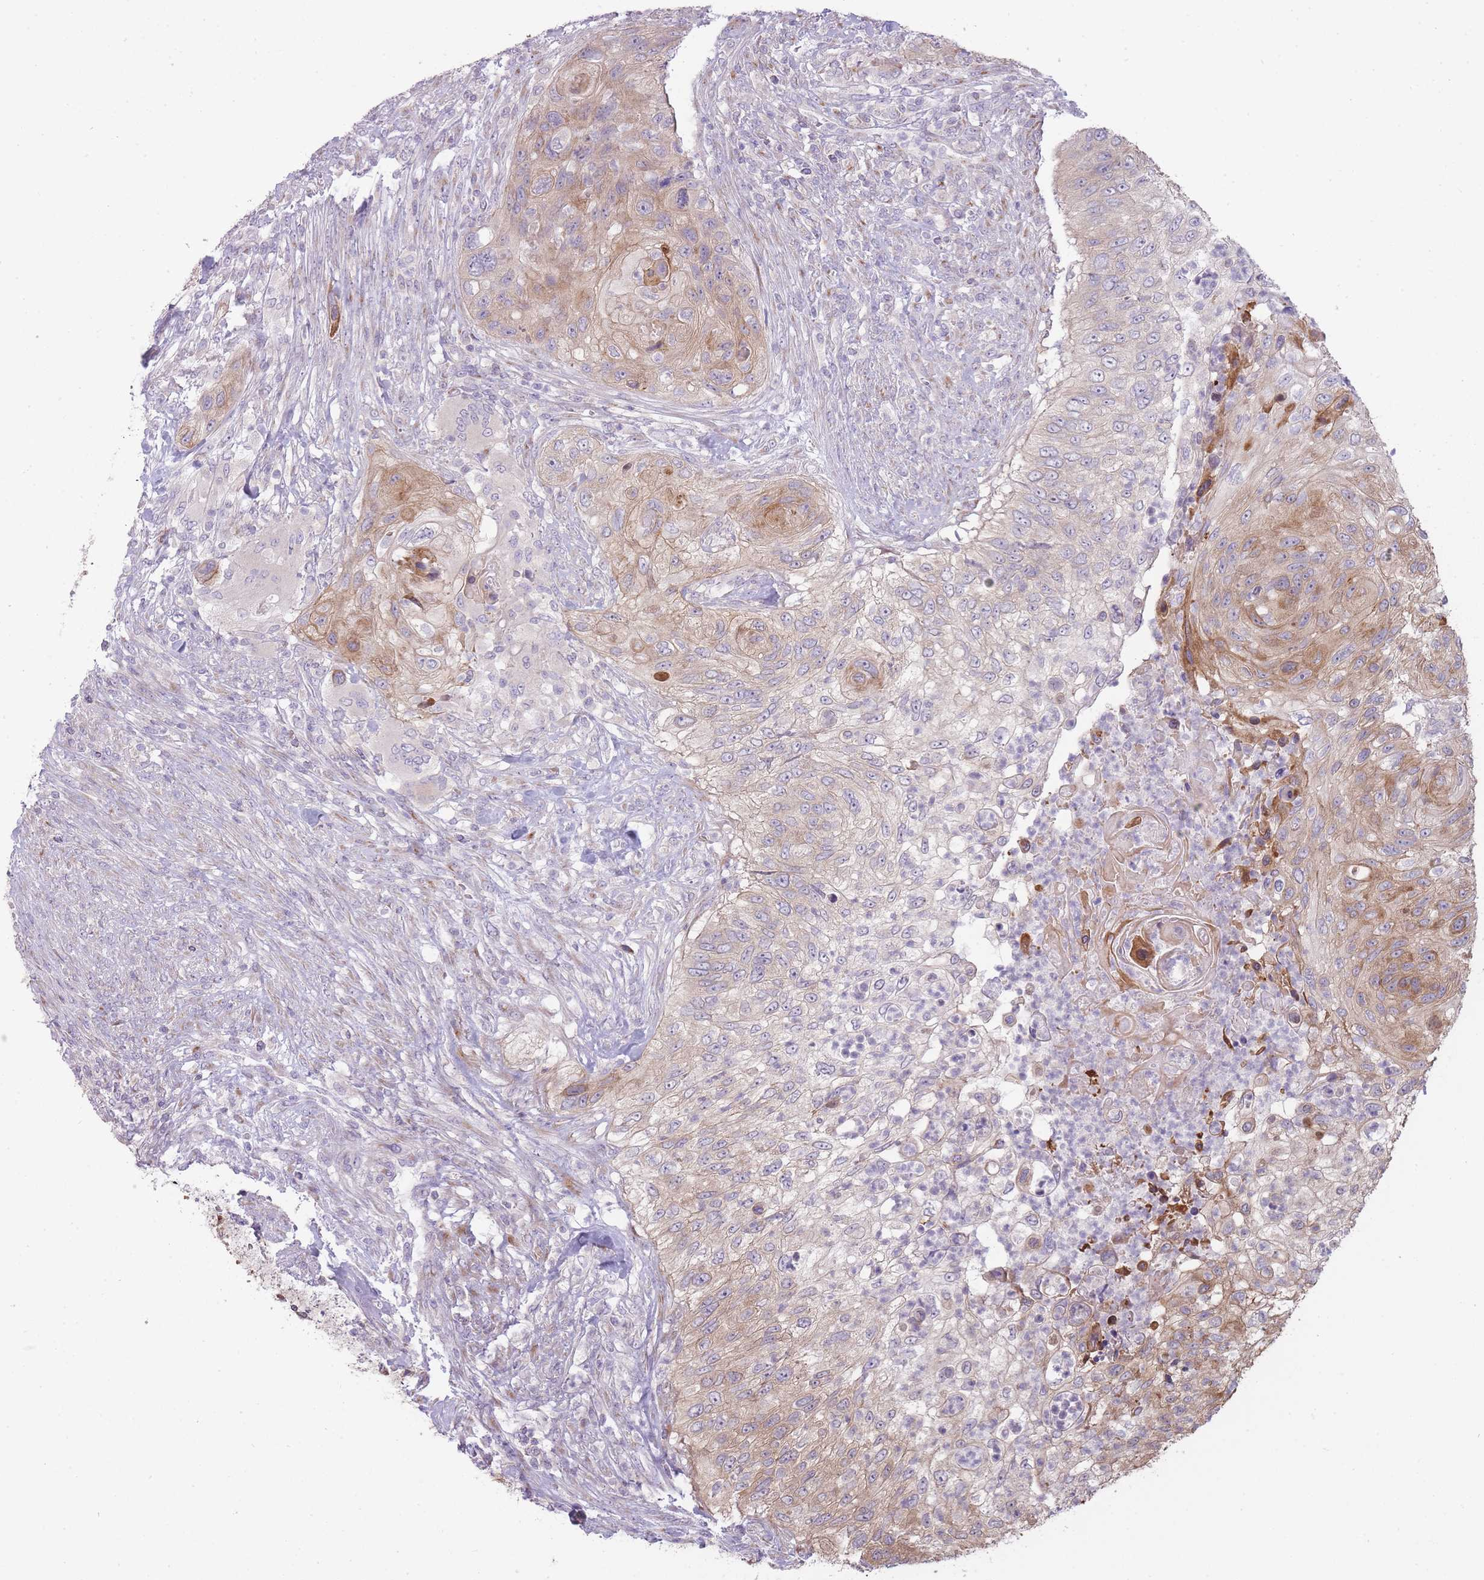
{"staining": {"intensity": "moderate", "quantity": "<25%", "location": "cytoplasmic/membranous"}, "tissue": "urothelial cancer", "cell_type": "Tumor cells", "image_type": "cancer", "snomed": [{"axis": "morphology", "description": "Urothelial carcinoma, High grade"}, {"axis": "topography", "description": "Urinary bladder"}], "caption": "Protein expression analysis of human urothelial cancer reveals moderate cytoplasmic/membranous staining in approximately <25% of tumor cells.", "gene": "PPP3R2", "patient": {"sex": "female", "age": 60}}